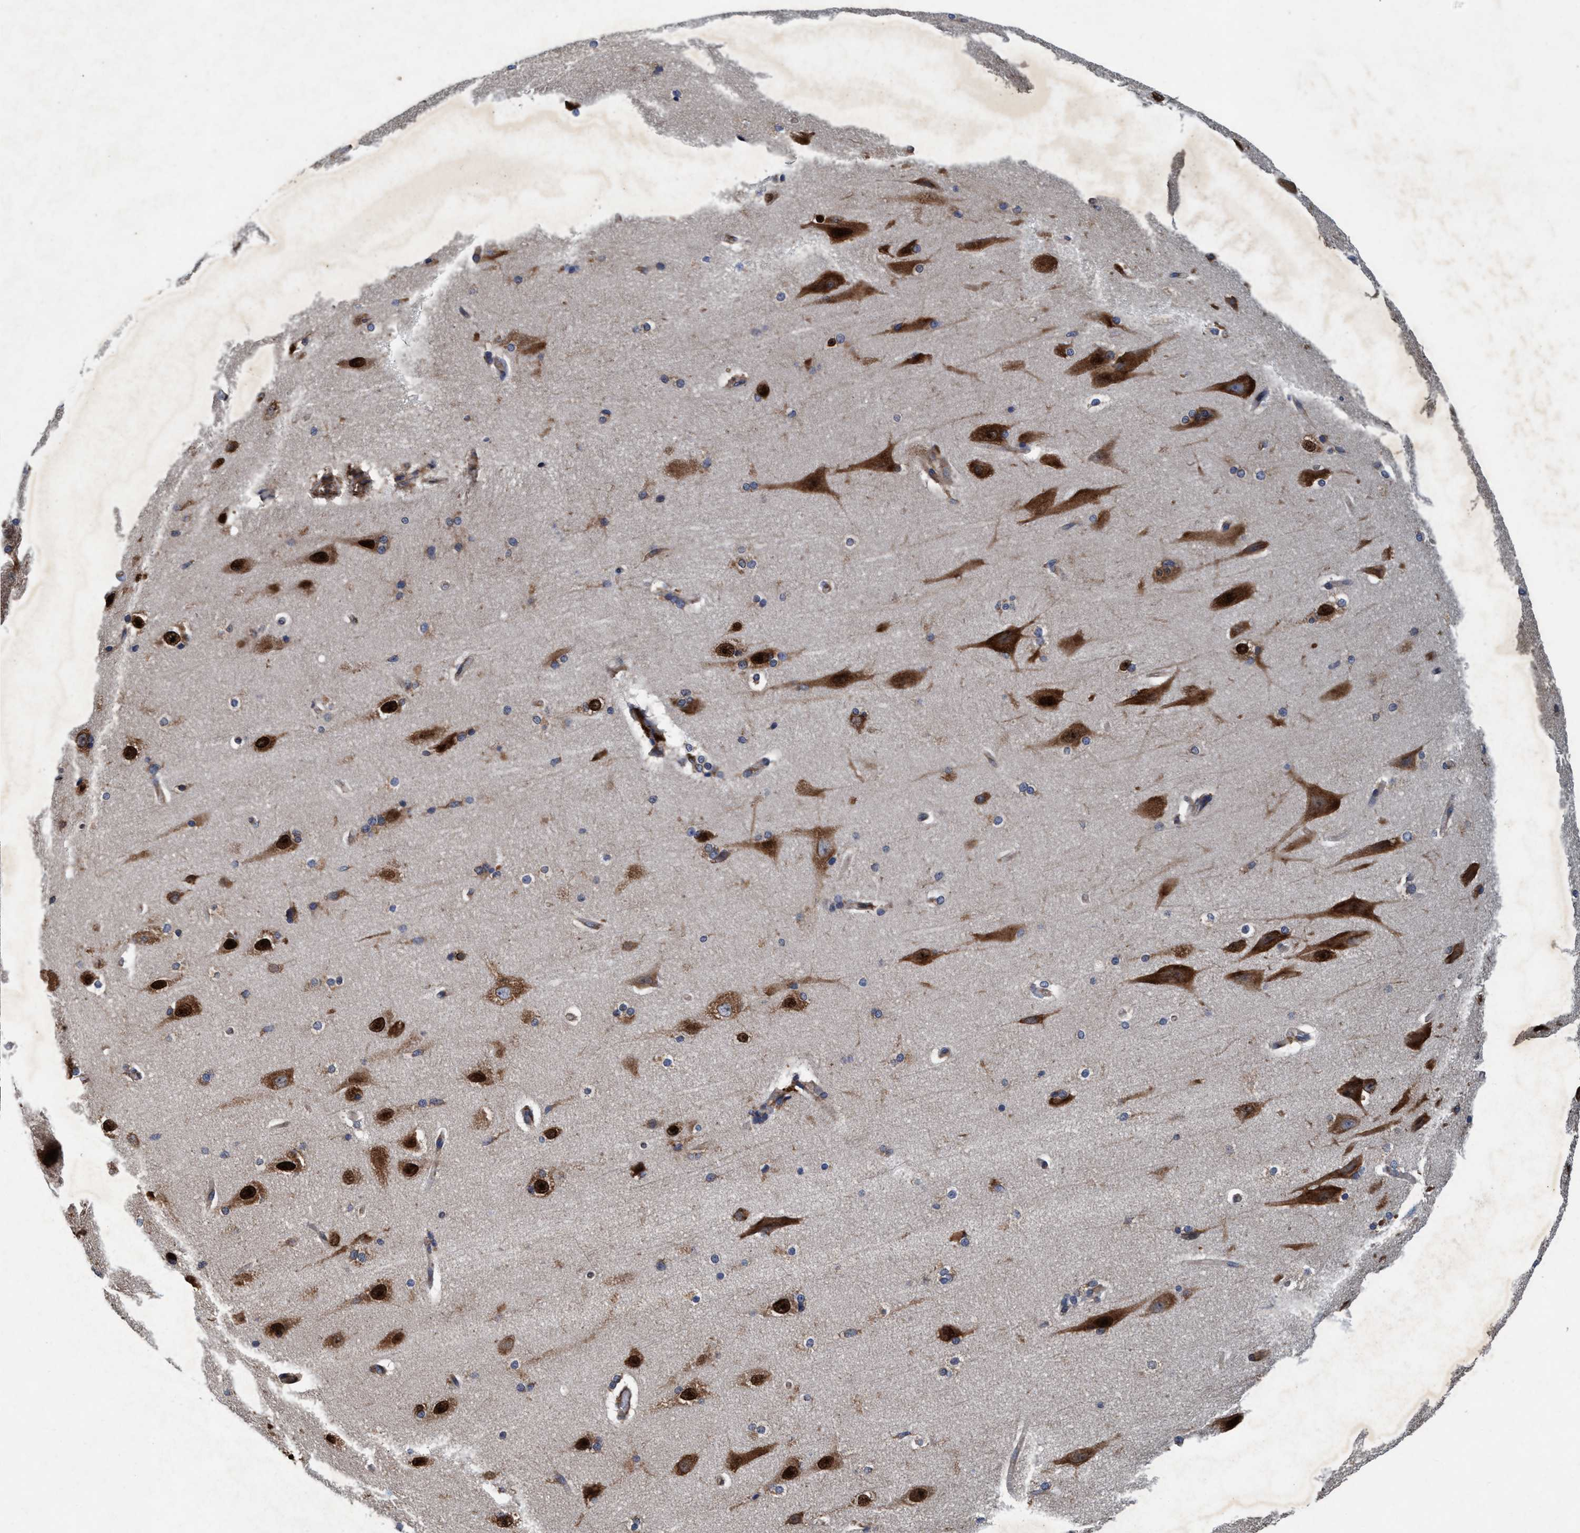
{"staining": {"intensity": "negative", "quantity": "none", "location": "none"}, "tissue": "cerebral cortex", "cell_type": "Endothelial cells", "image_type": "normal", "snomed": [{"axis": "morphology", "description": "Normal tissue, NOS"}, {"axis": "topography", "description": "Cerebral cortex"}, {"axis": "topography", "description": "Hippocampus"}], "caption": "Immunohistochemical staining of unremarkable human cerebral cortex shows no significant staining in endothelial cells.", "gene": "ENDOG", "patient": {"sex": "female", "age": 19}}